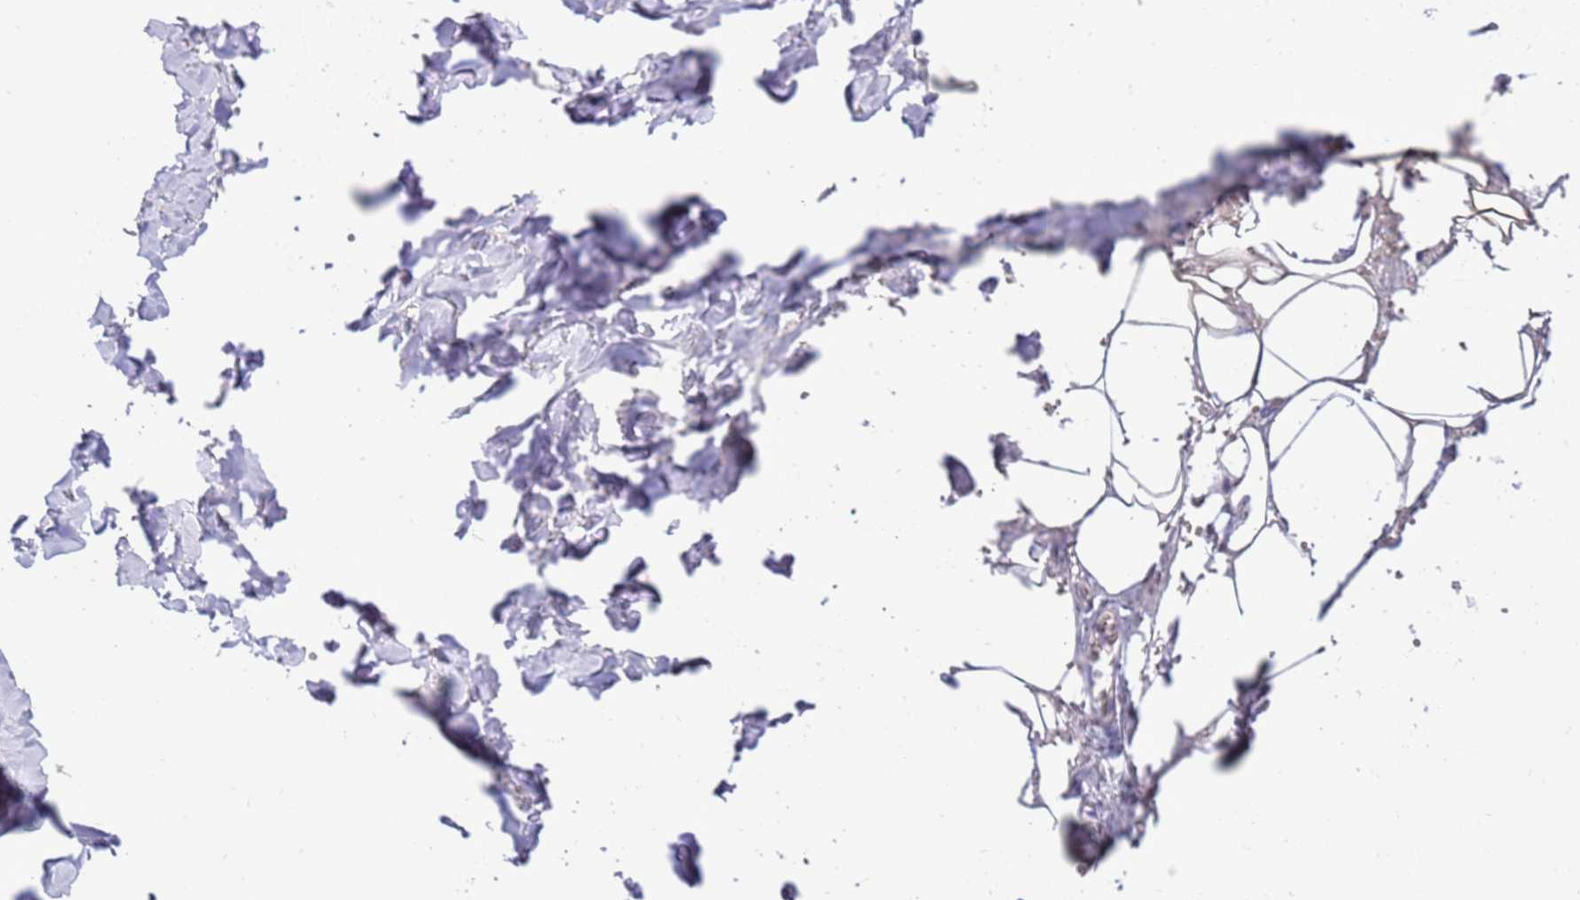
{"staining": {"intensity": "negative", "quantity": "none", "location": "none"}, "tissue": "adipose tissue", "cell_type": "Adipocytes", "image_type": "normal", "snomed": [{"axis": "morphology", "description": "Normal tissue, NOS"}, {"axis": "topography", "description": "Salivary gland"}, {"axis": "topography", "description": "Peripheral nerve tissue"}], "caption": "A high-resolution image shows immunohistochemistry staining of benign adipose tissue, which demonstrates no significant positivity in adipocytes.", "gene": "IGF1R", "patient": {"sex": "male", "age": 38}}